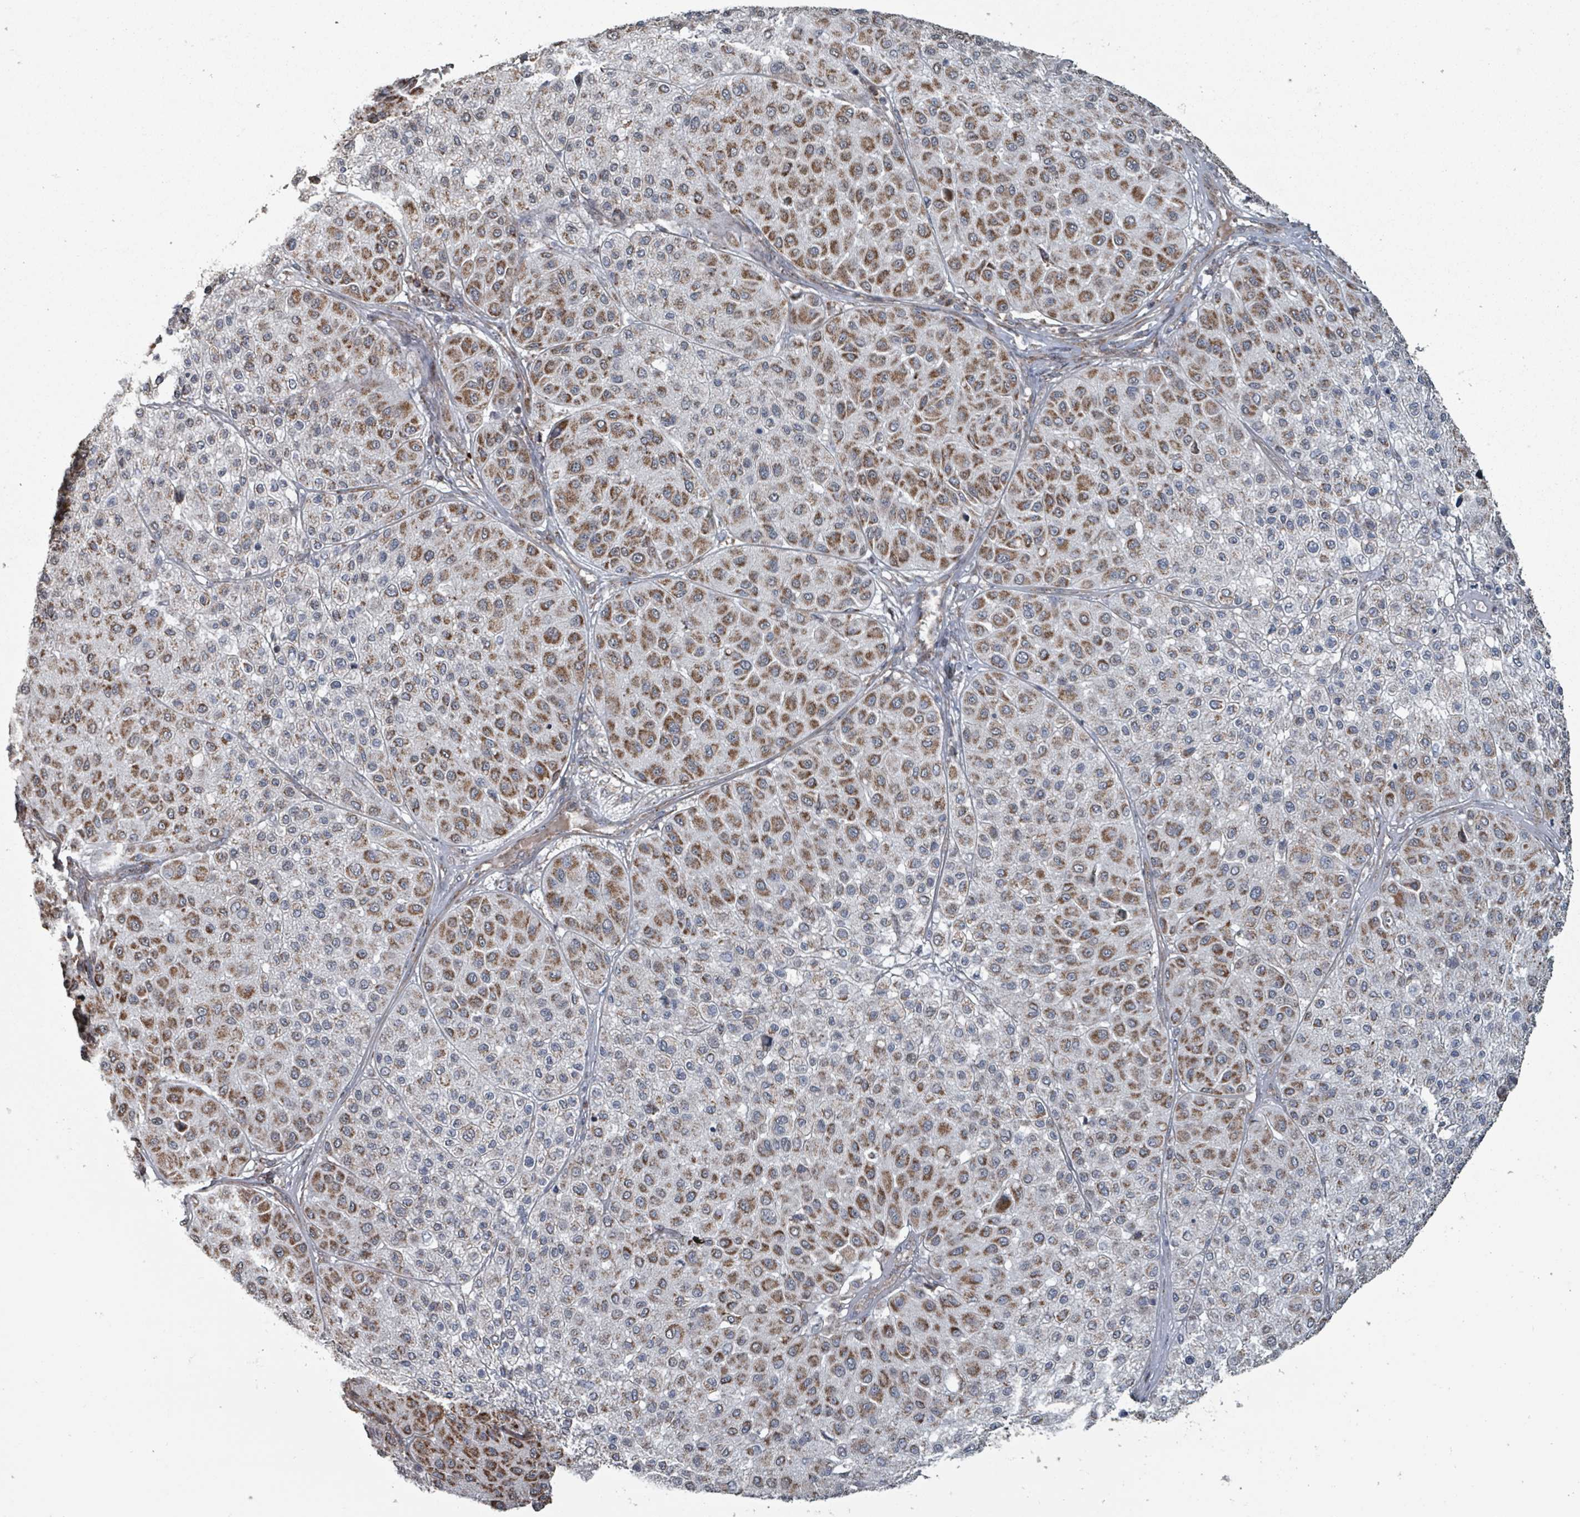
{"staining": {"intensity": "strong", "quantity": ">75%", "location": "cytoplasmic/membranous"}, "tissue": "melanoma", "cell_type": "Tumor cells", "image_type": "cancer", "snomed": [{"axis": "morphology", "description": "Malignant melanoma, Metastatic site"}, {"axis": "topography", "description": "Smooth muscle"}], "caption": "About >75% of tumor cells in human malignant melanoma (metastatic site) demonstrate strong cytoplasmic/membranous protein expression as visualized by brown immunohistochemical staining.", "gene": "MRPL4", "patient": {"sex": "male", "age": 41}}